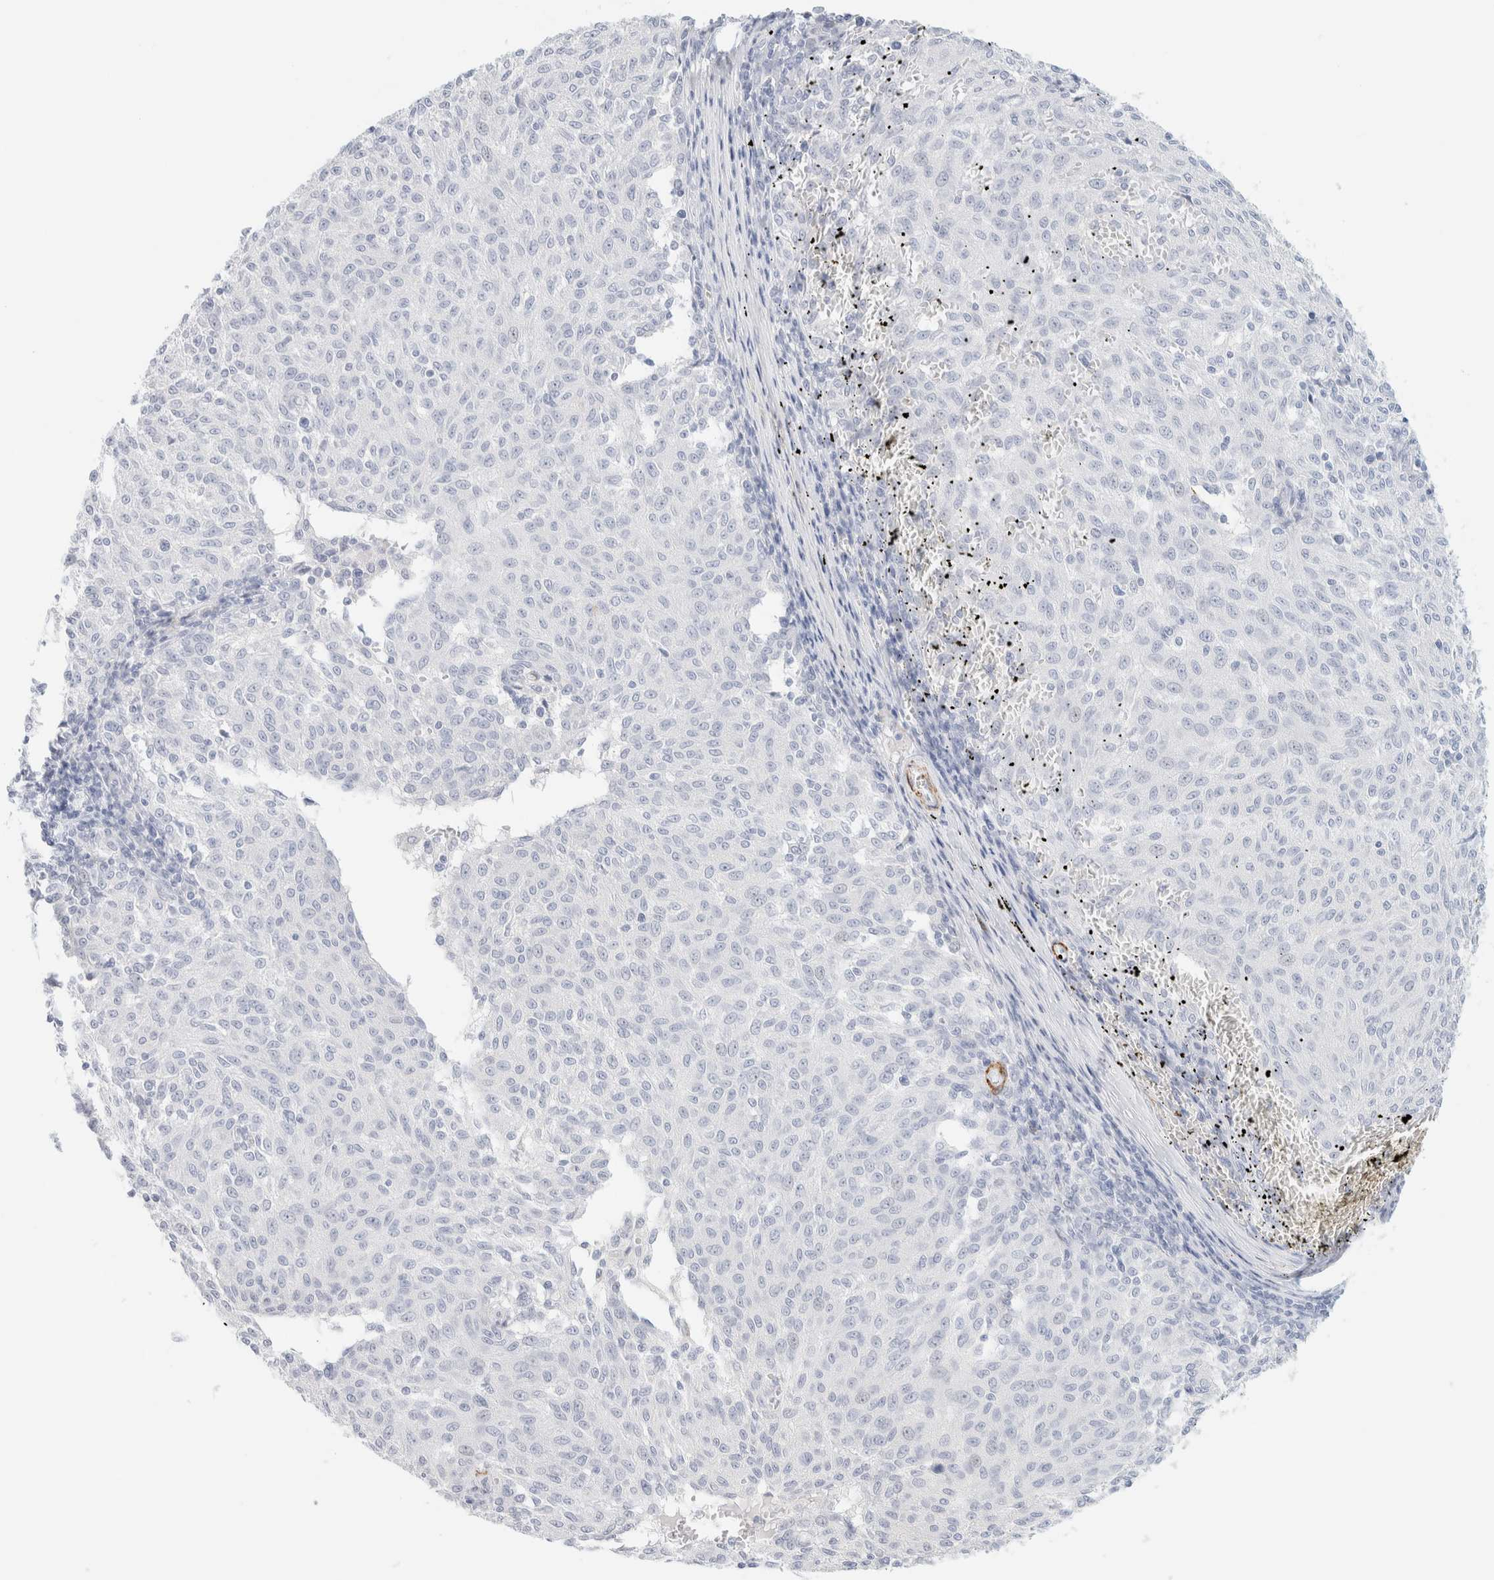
{"staining": {"intensity": "negative", "quantity": "none", "location": "none"}, "tissue": "melanoma", "cell_type": "Tumor cells", "image_type": "cancer", "snomed": [{"axis": "morphology", "description": "Malignant melanoma, NOS"}, {"axis": "topography", "description": "Skin"}], "caption": "Tumor cells show no significant expression in malignant melanoma. (DAB (3,3'-diaminobenzidine) immunohistochemistry, high magnification).", "gene": "AFMID", "patient": {"sex": "female", "age": 72}}